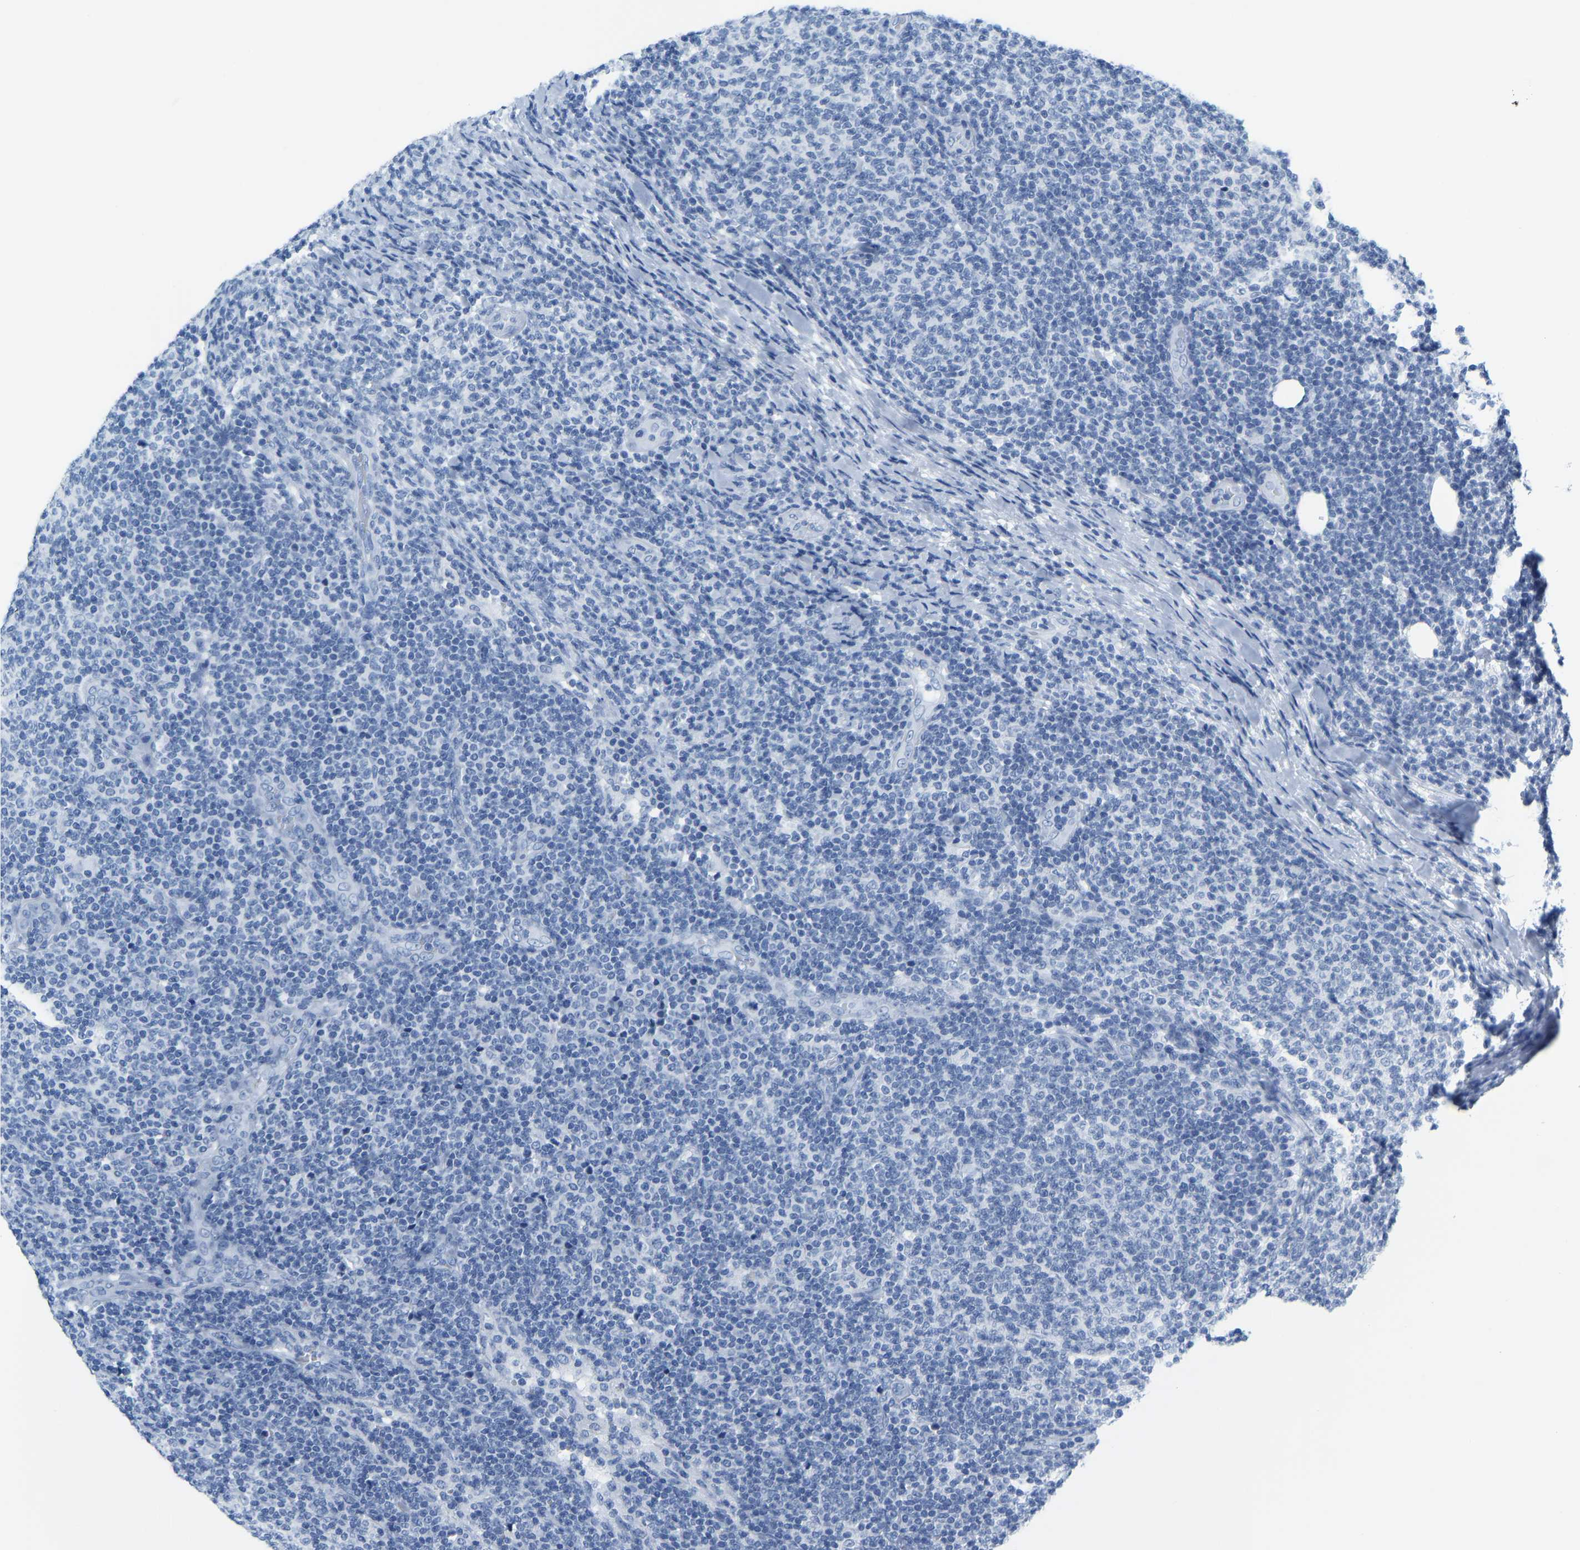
{"staining": {"intensity": "negative", "quantity": "none", "location": "none"}, "tissue": "lymphoma", "cell_type": "Tumor cells", "image_type": "cancer", "snomed": [{"axis": "morphology", "description": "Malignant lymphoma, non-Hodgkin's type, Low grade"}, {"axis": "topography", "description": "Lymph node"}], "caption": "Lymphoma stained for a protein using immunohistochemistry (IHC) exhibits no staining tumor cells.", "gene": "SERPINB3", "patient": {"sex": "male", "age": 66}}